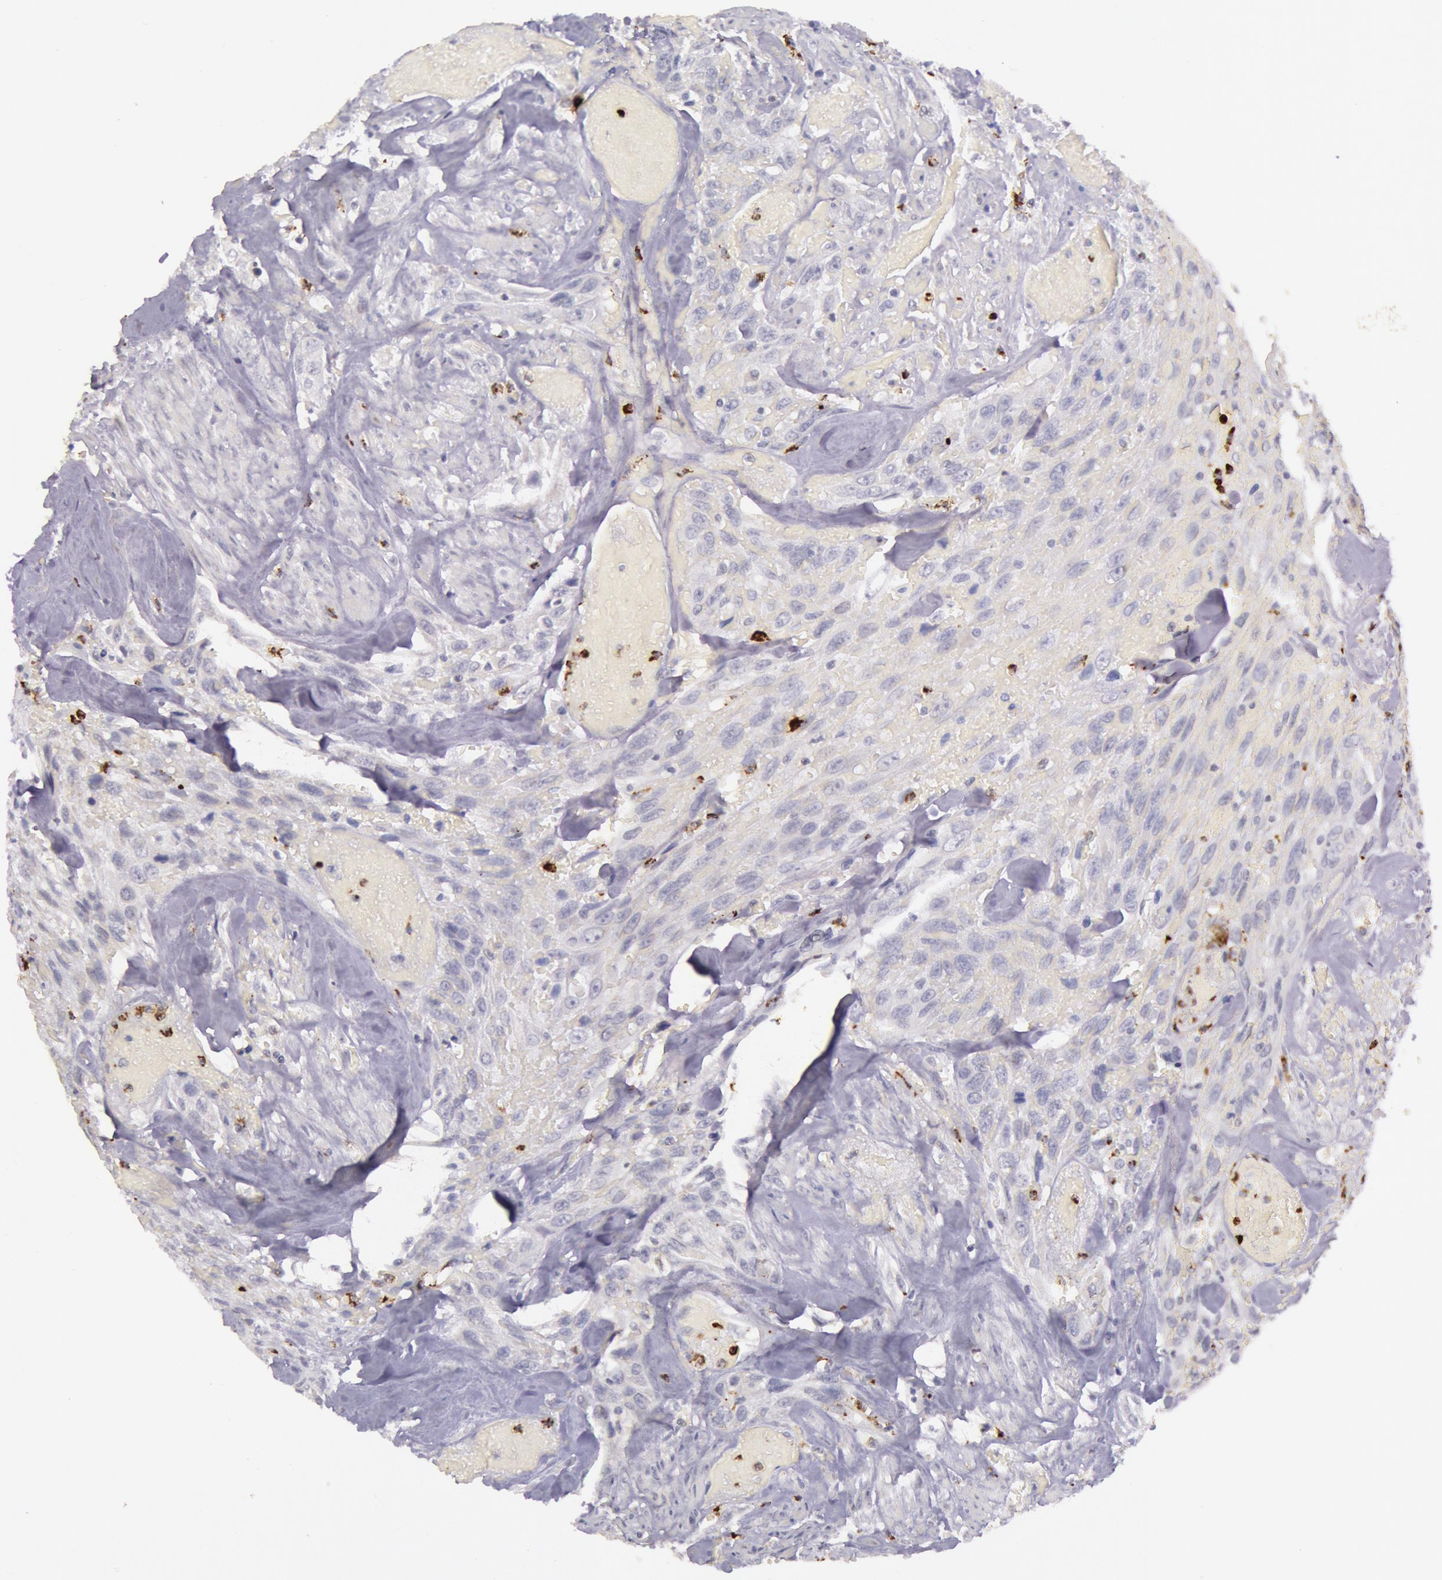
{"staining": {"intensity": "negative", "quantity": "none", "location": "none"}, "tissue": "urothelial cancer", "cell_type": "Tumor cells", "image_type": "cancer", "snomed": [{"axis": "morphology", "description": "Urothelial carcinoma, High grade"}, {"axis": "topography", "description": "Urinary bladder"}], "caption": "Urothelial cancer was stained to show a protein in brown. There is no significant positivity in tumor cells.", "gene": "KDM6A", "patient": {"sex": "female", "age": 84}}